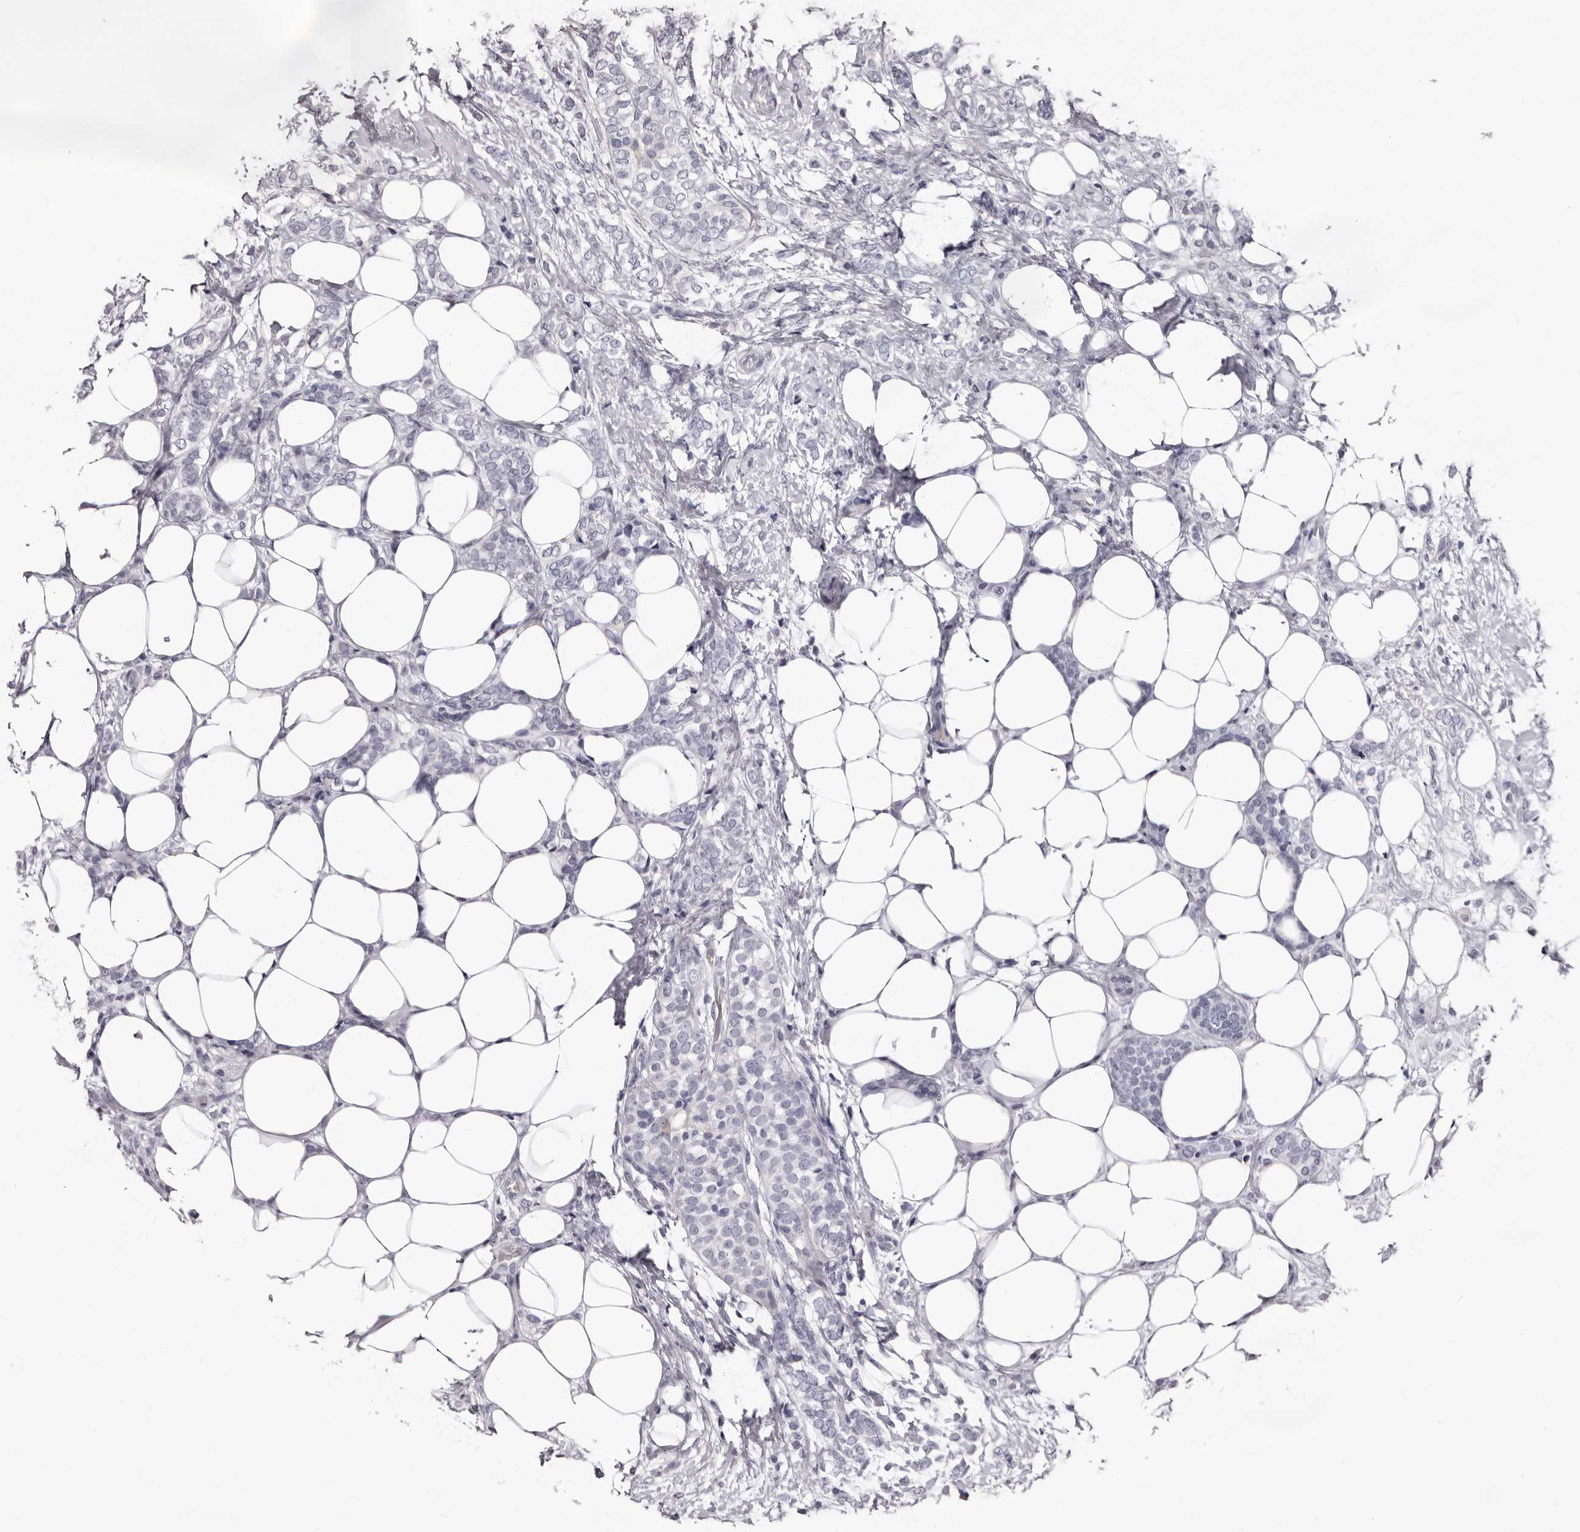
{"staining": {"intensity": "negative", "quantity": "none", "location": "none"}, "tissue": "breast cancer", "cell_type": "Tumor cells", "image_type": "cancer", "snomed": [{"axis": "morphology", "description": "Lobular carcinoma"}, {"axis": "topography", "description": "Breast"}], "caption": "An immunohistochemistry micrograph of lobular carcinoma (breast) is shown. There is no staining in tumor cells of lobular carcinoma (breast).", "gene": "BPGM", "patient": {"sex": "female", "age": 50}}